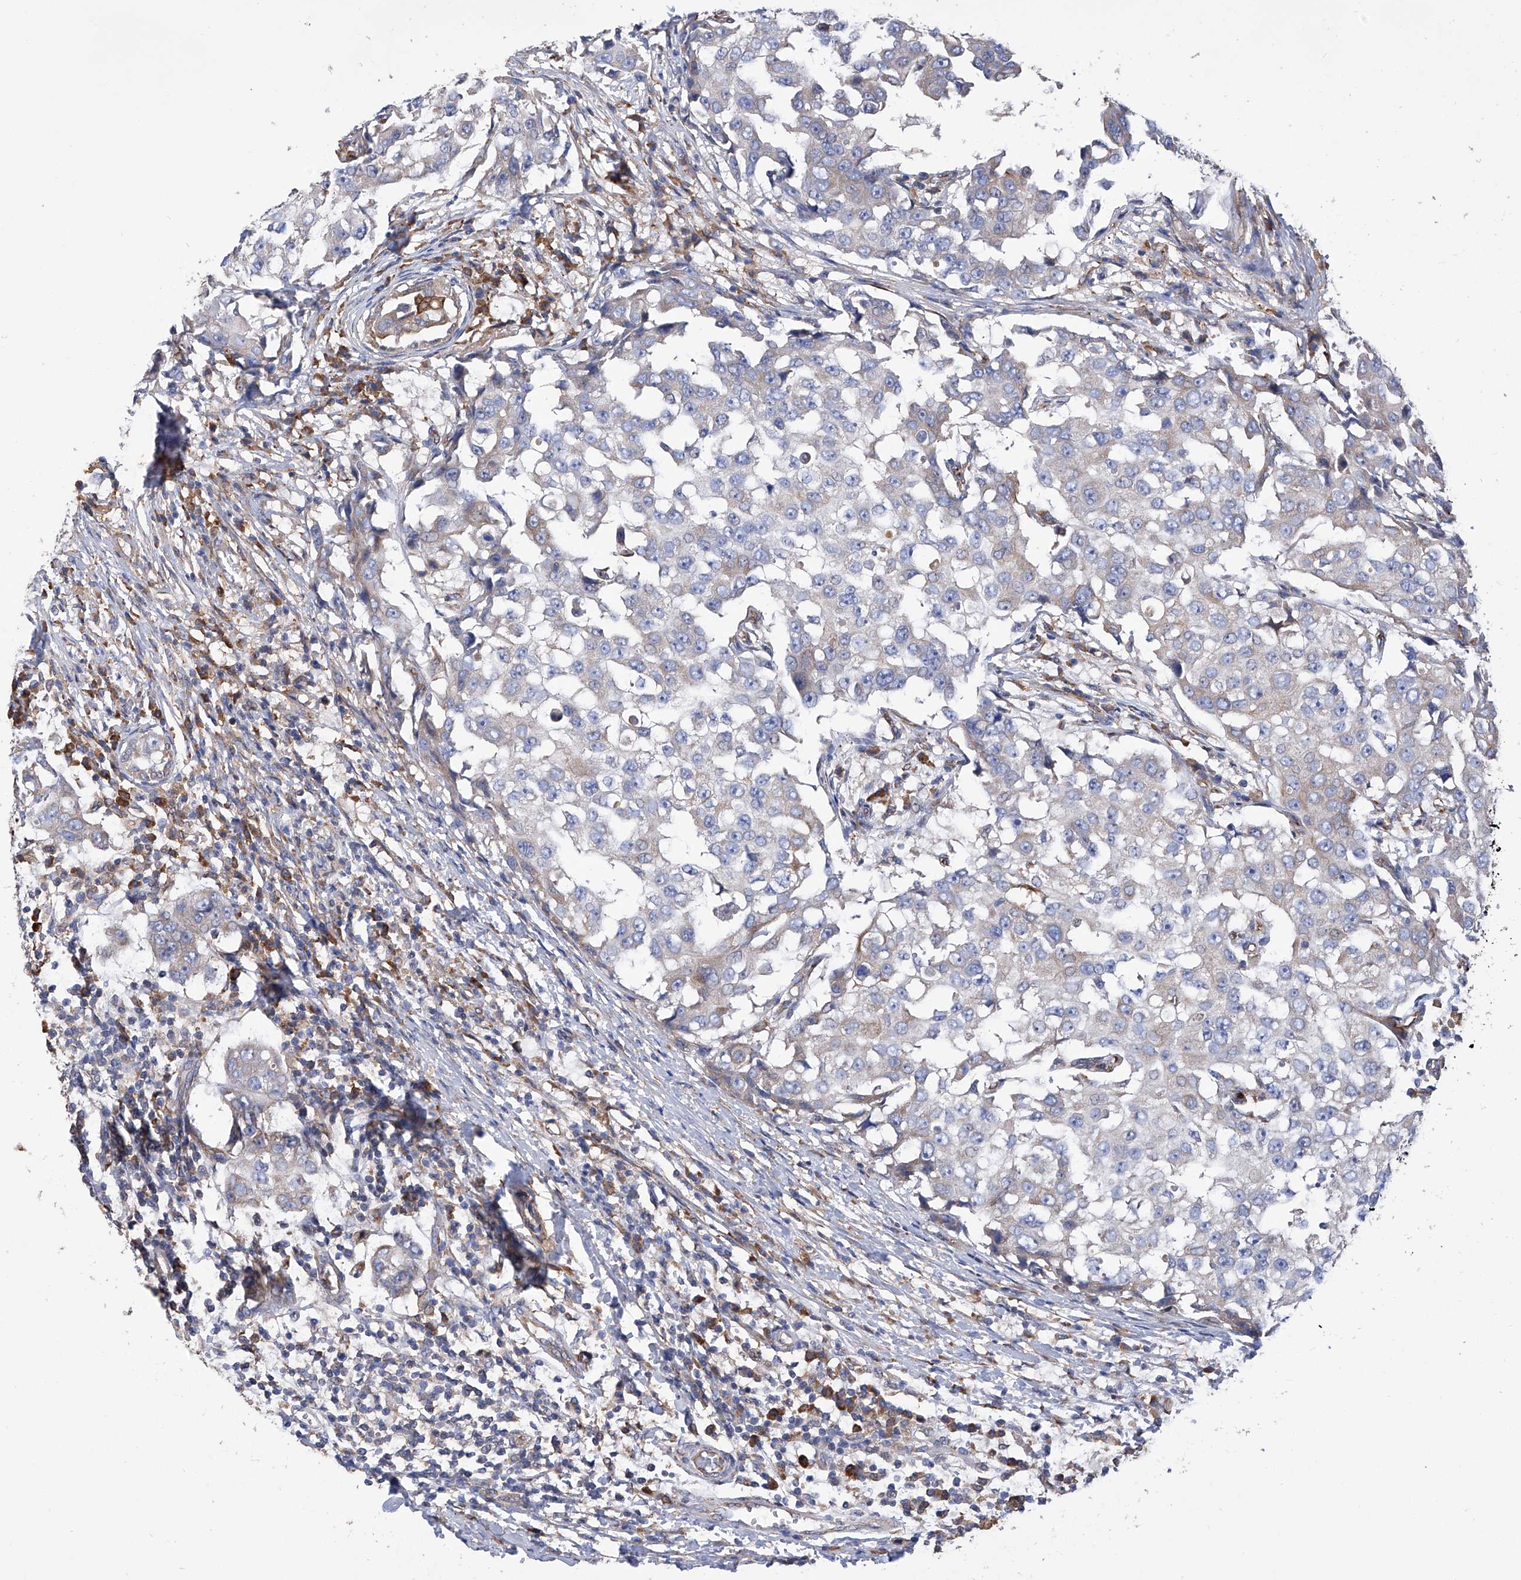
{"staining": {"intensity": "weak", "quantity": "<25%", "location": "cytoplasmic/membranous"}, "tissue": "breast cancer", "cell_type": "Tumor cells", "image_type": "cancer", "snomed": [{"axis": "morphology", "description": "Duct carcinoma"}, {"axis": "topography", "description": "Breast"}], "caption": "The photomicrograph shows no staining of tumor cells in breast cancer (intraductal carcinoma).", "gene": "INPP5B", "patient": {"sex": "female", "age": 27}}